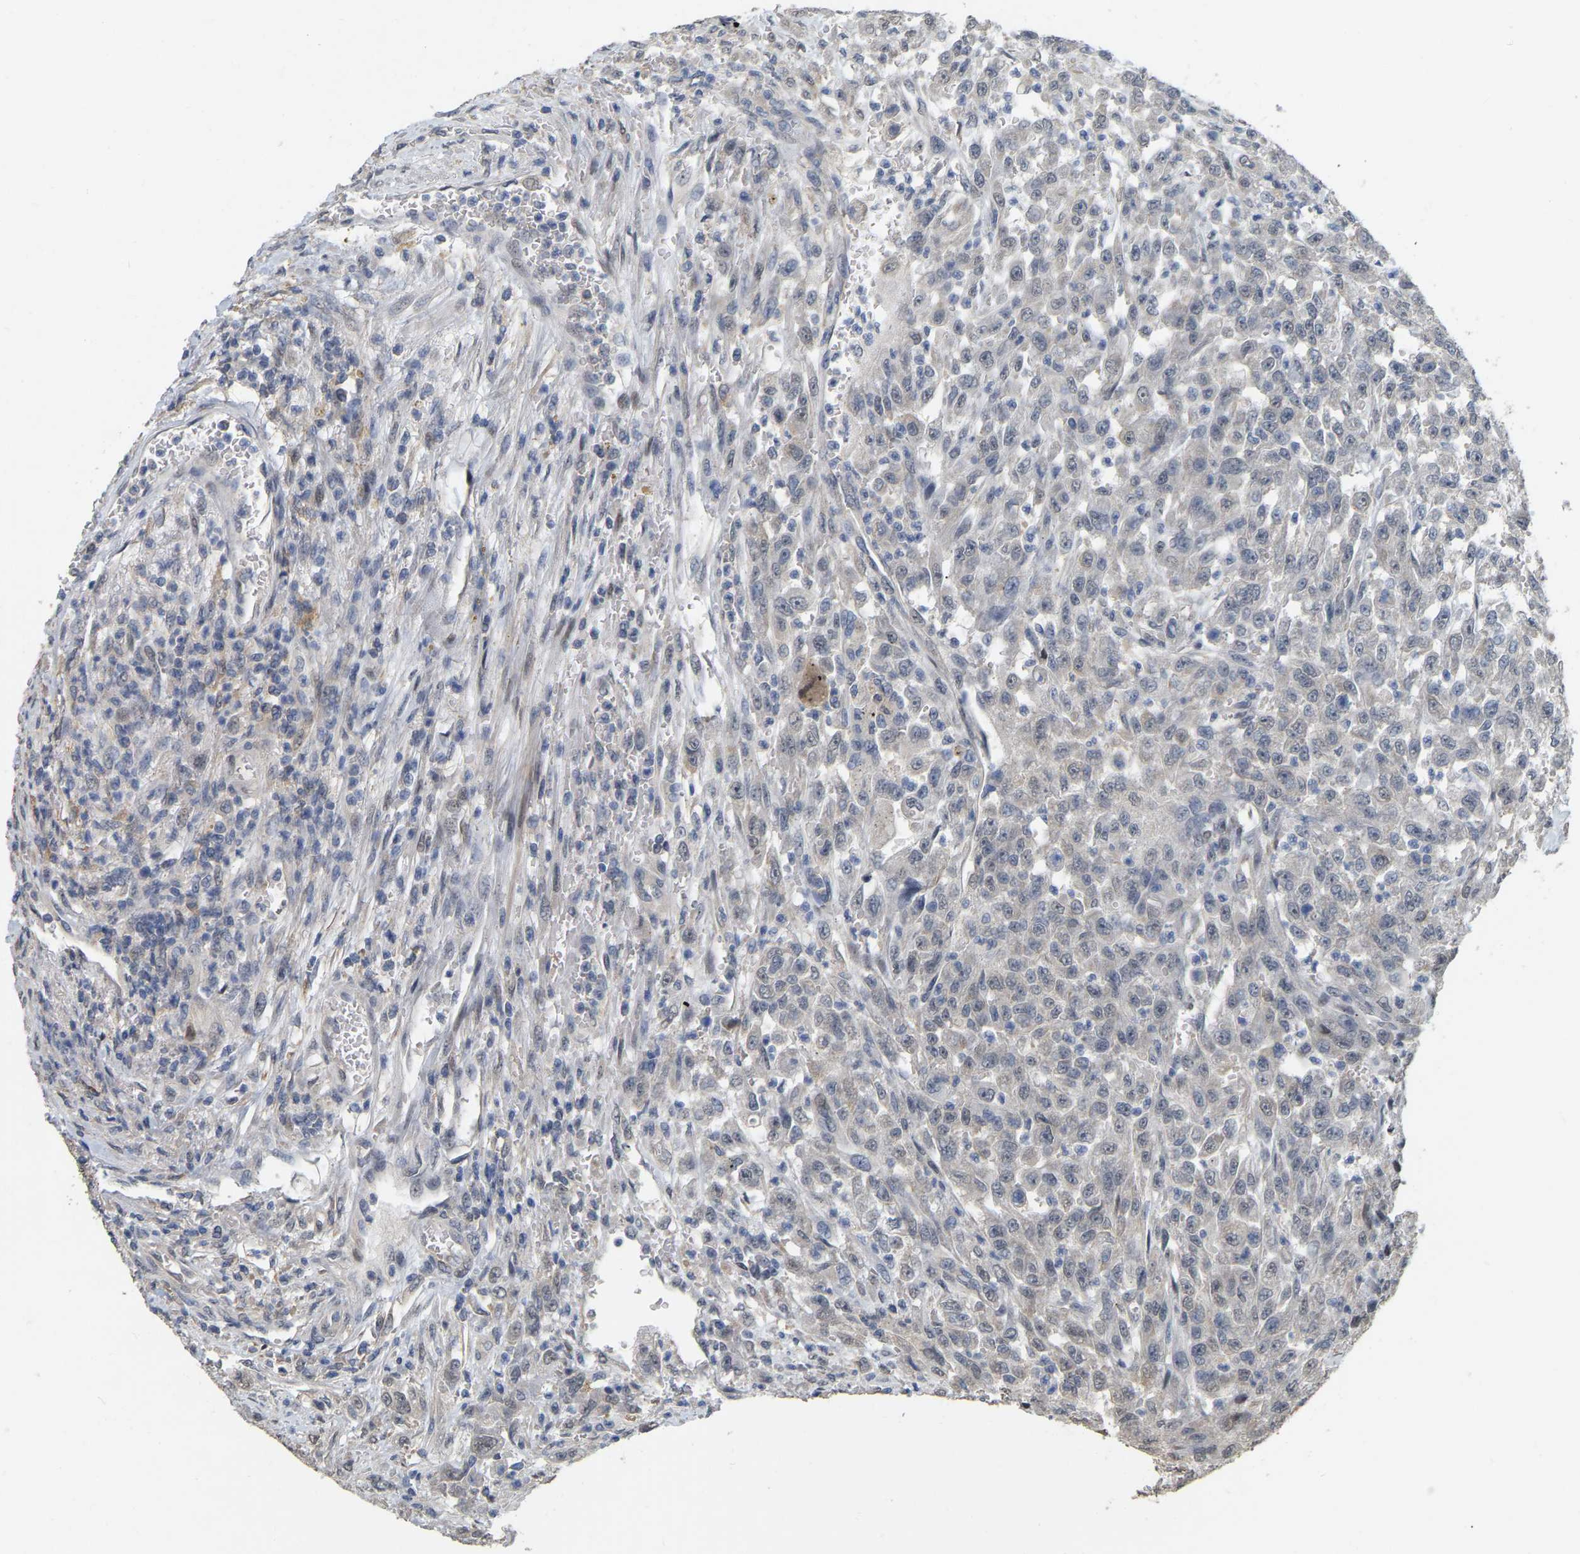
{"staining": {"intensity": "weak", "quantity": "<25%", "location": "nuclear"}, "tissue": "urothelial cancer", "cell_type": "Tumor cells", "image_type": "cancer", "snomed": [{"axis": "morphology", "description": "Urothelial carcinoma, High grade"}, {"axis": "topography", "description": "Urinary bladder"}], "caption": "Protein analysis of urothelial carcinoma (high-grade) demonstrates no significant staining in tumor cells. The staining is performed using DAB (3,3'-diaminobenzidine) brown chromogen with nuclei counter-stained in using hematoxylin.", "gene": "RUVBL1", "patient": {"sex": "male", "age": 46}}